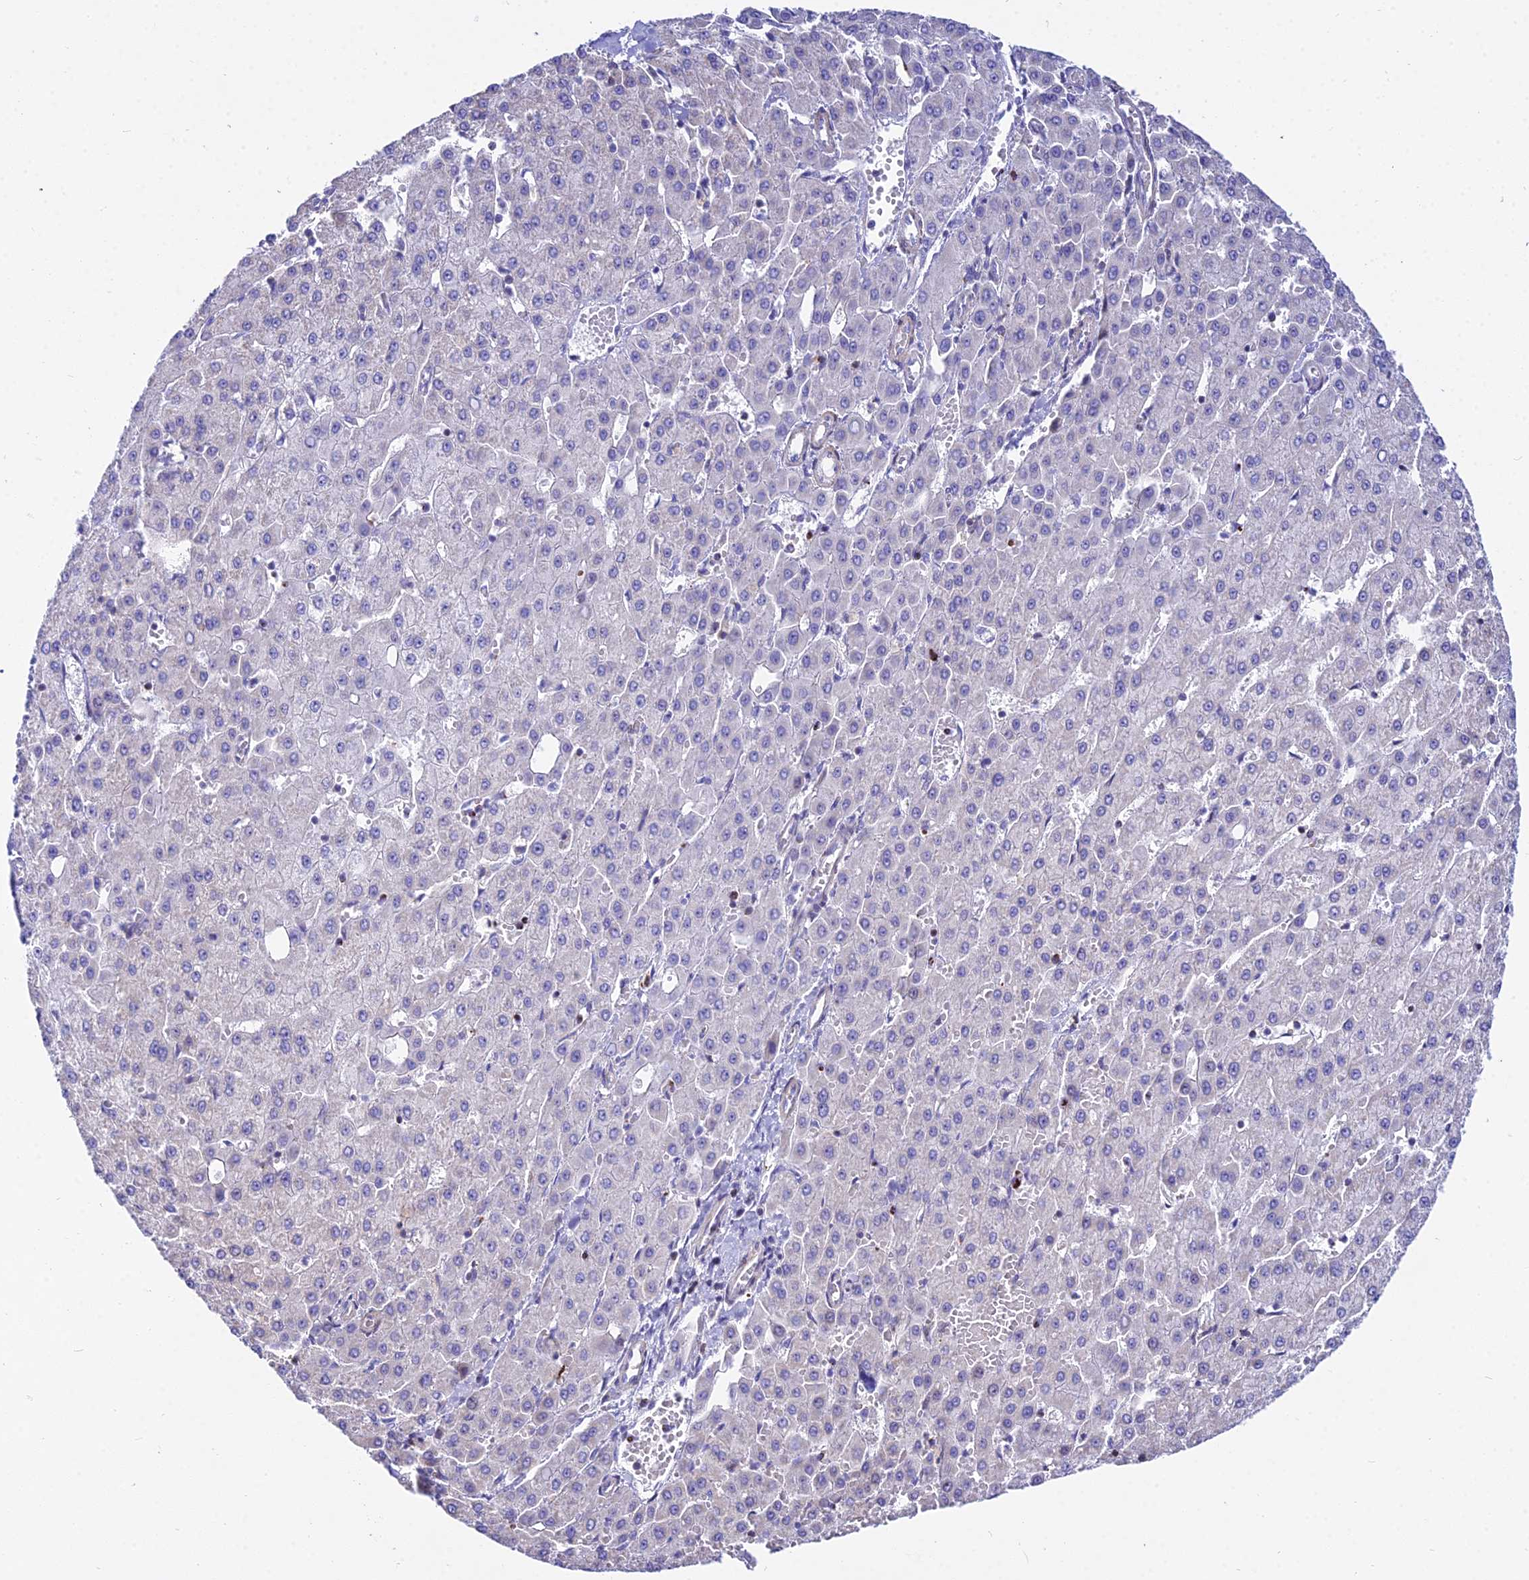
{"staining": {"intensity": "negative", "quantity": "none", "location": "none"}, "tissue": "liver cancer", "cell_type": "Tumor cells", "image_type": "cancer", "snomed": [{"axis": "morphology", "description": "Carcinoma, Hepatocellular, NOS"}, {"axis": "topography", "description": "Liver"}], "caption": "Human liver cancer stained for a protein using immunohistochemistry (IHC) displays no staining in tumor cells.", "gene": "DLX1", "patient": {"sex": "male", "age": 47}}